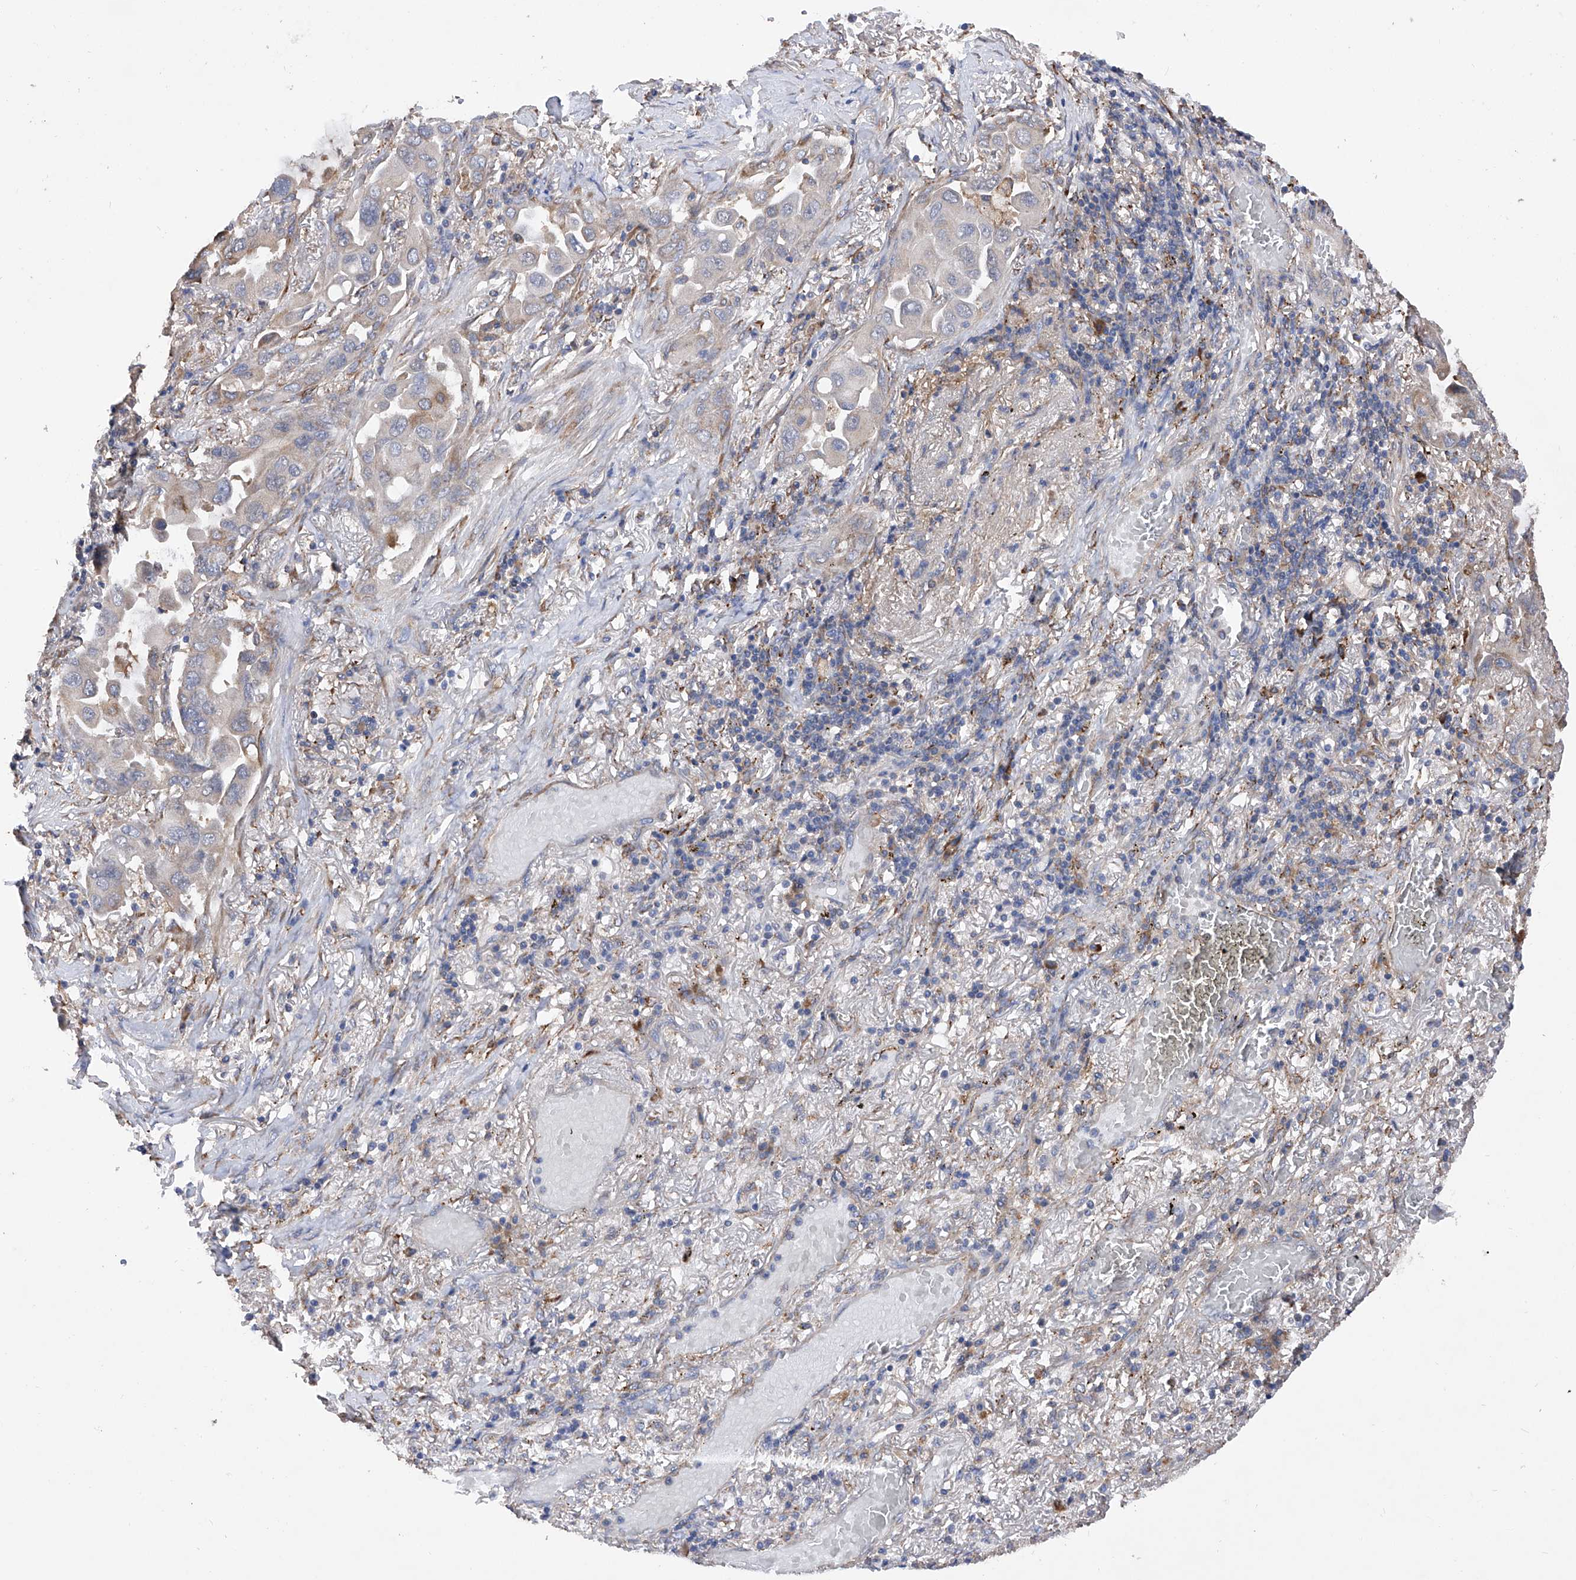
{"staining": {"intensity": "moderate", "quantity": "25%-75%", "location": "cytoplasmic/membranous"}, "tissue": "lung cancer", "cell_type": "Tumor cells", "image_type": "cancer", "snomed": [{"axis": "morphology", "description": "Adenocarcinoma, NOS"}, {"axis": "topography", "description": "Lung"}], "caption": "Protein analysis of adenocarcinoma (lung) tissue shows moderate cytoplasmic/membranous expression in approximately 25%-75% of tumor cells.", "gene": "INPP5B", "patient": {"sex": "male", "age": 64}}